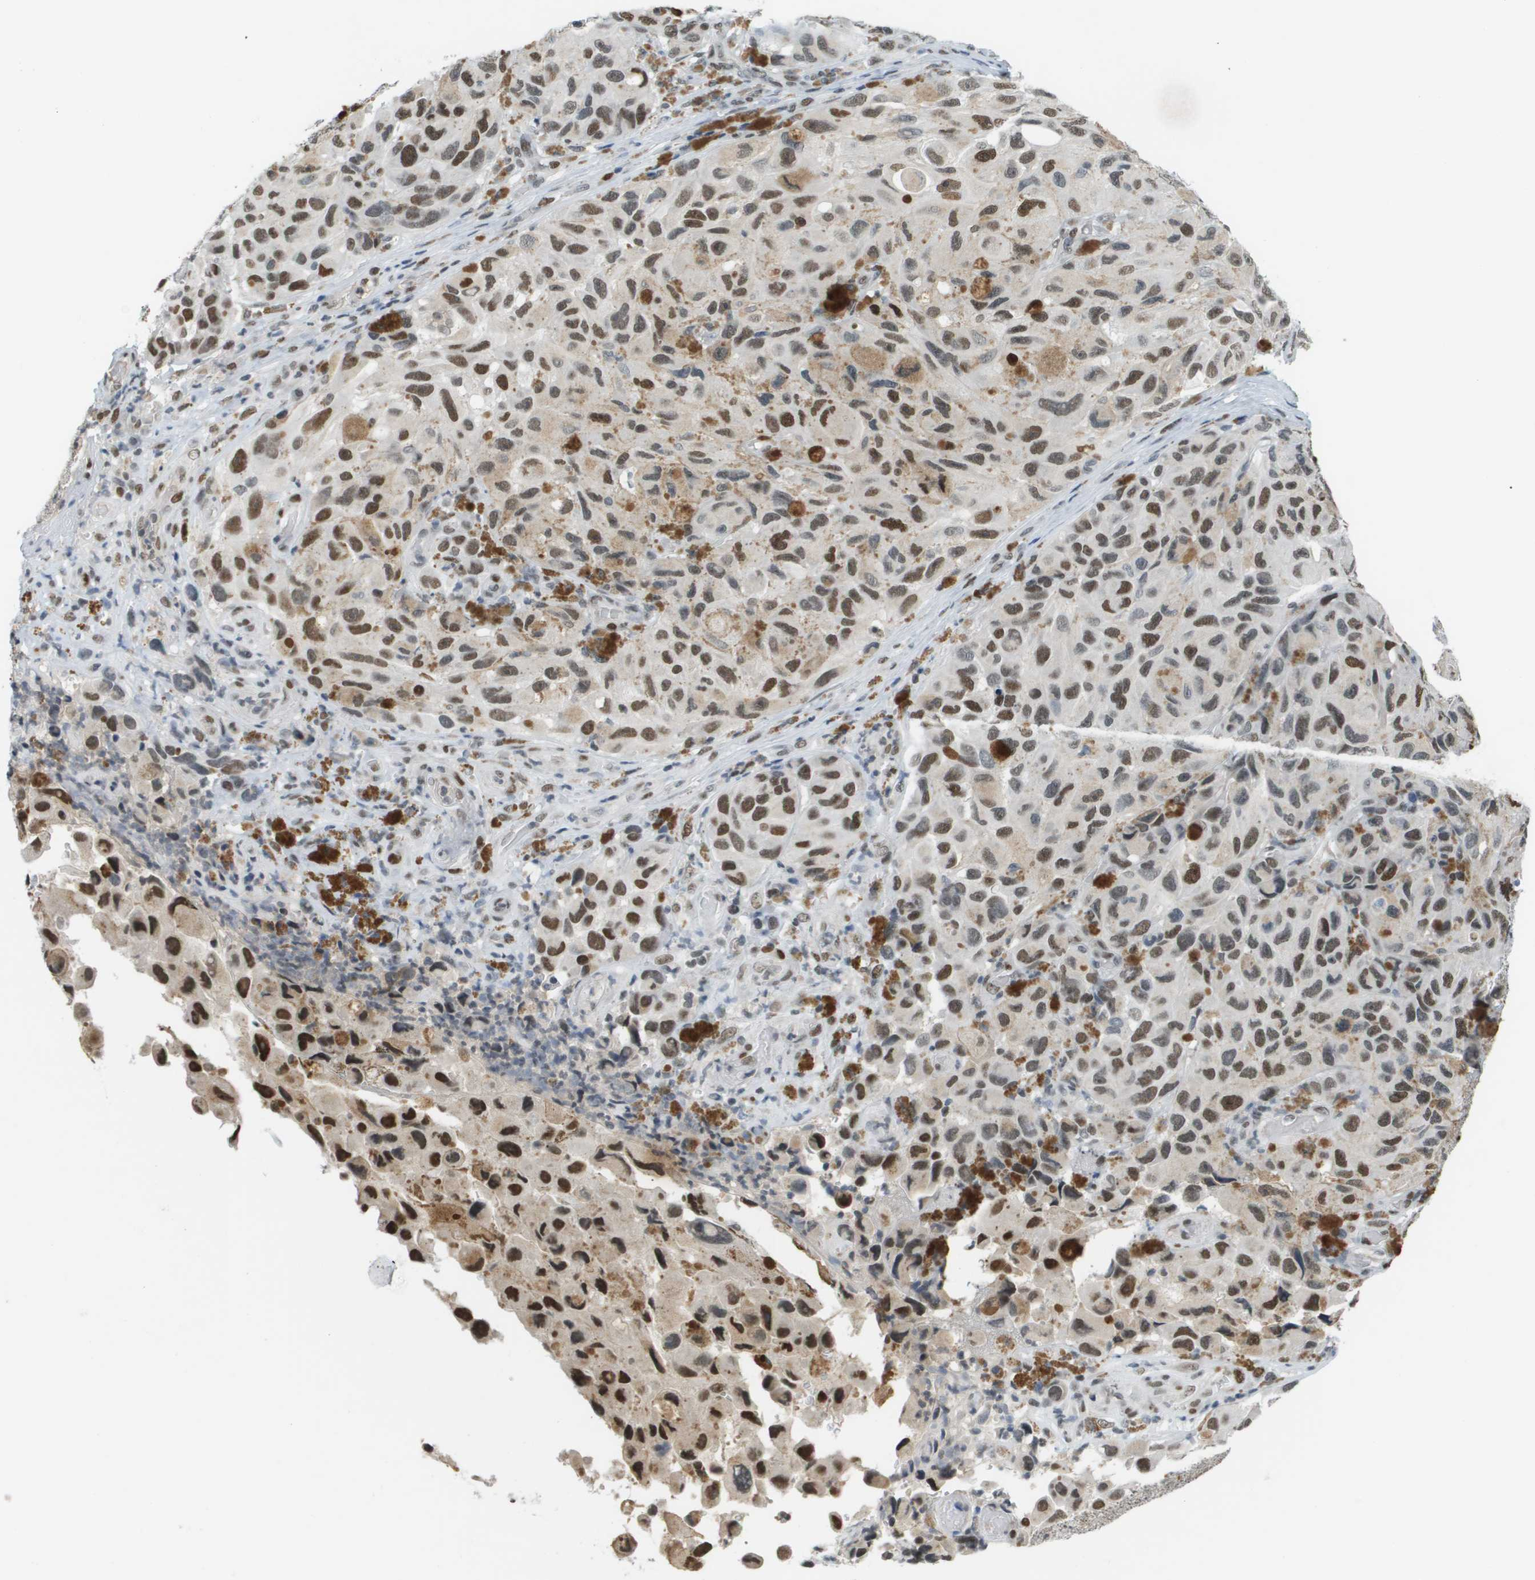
{"staining": {"intensity": "moderate", "quantity": ">75%", "location": "nuclear"}, "tissue": "melanoma", "cell_type": "Tumor cells", "image_type": "cancer", "snomed": [{"axis": "morphology", "description": "Malignant melanoma, NOS"}, {"axis": "topography", "description": "Skin"}], "caption": "Protein staining displays moderate nuclear staining in about >75% of tumor cells in malignant melanoma.", "gene": "CBX5", "patient": {"sex": "female", "age": 73}}